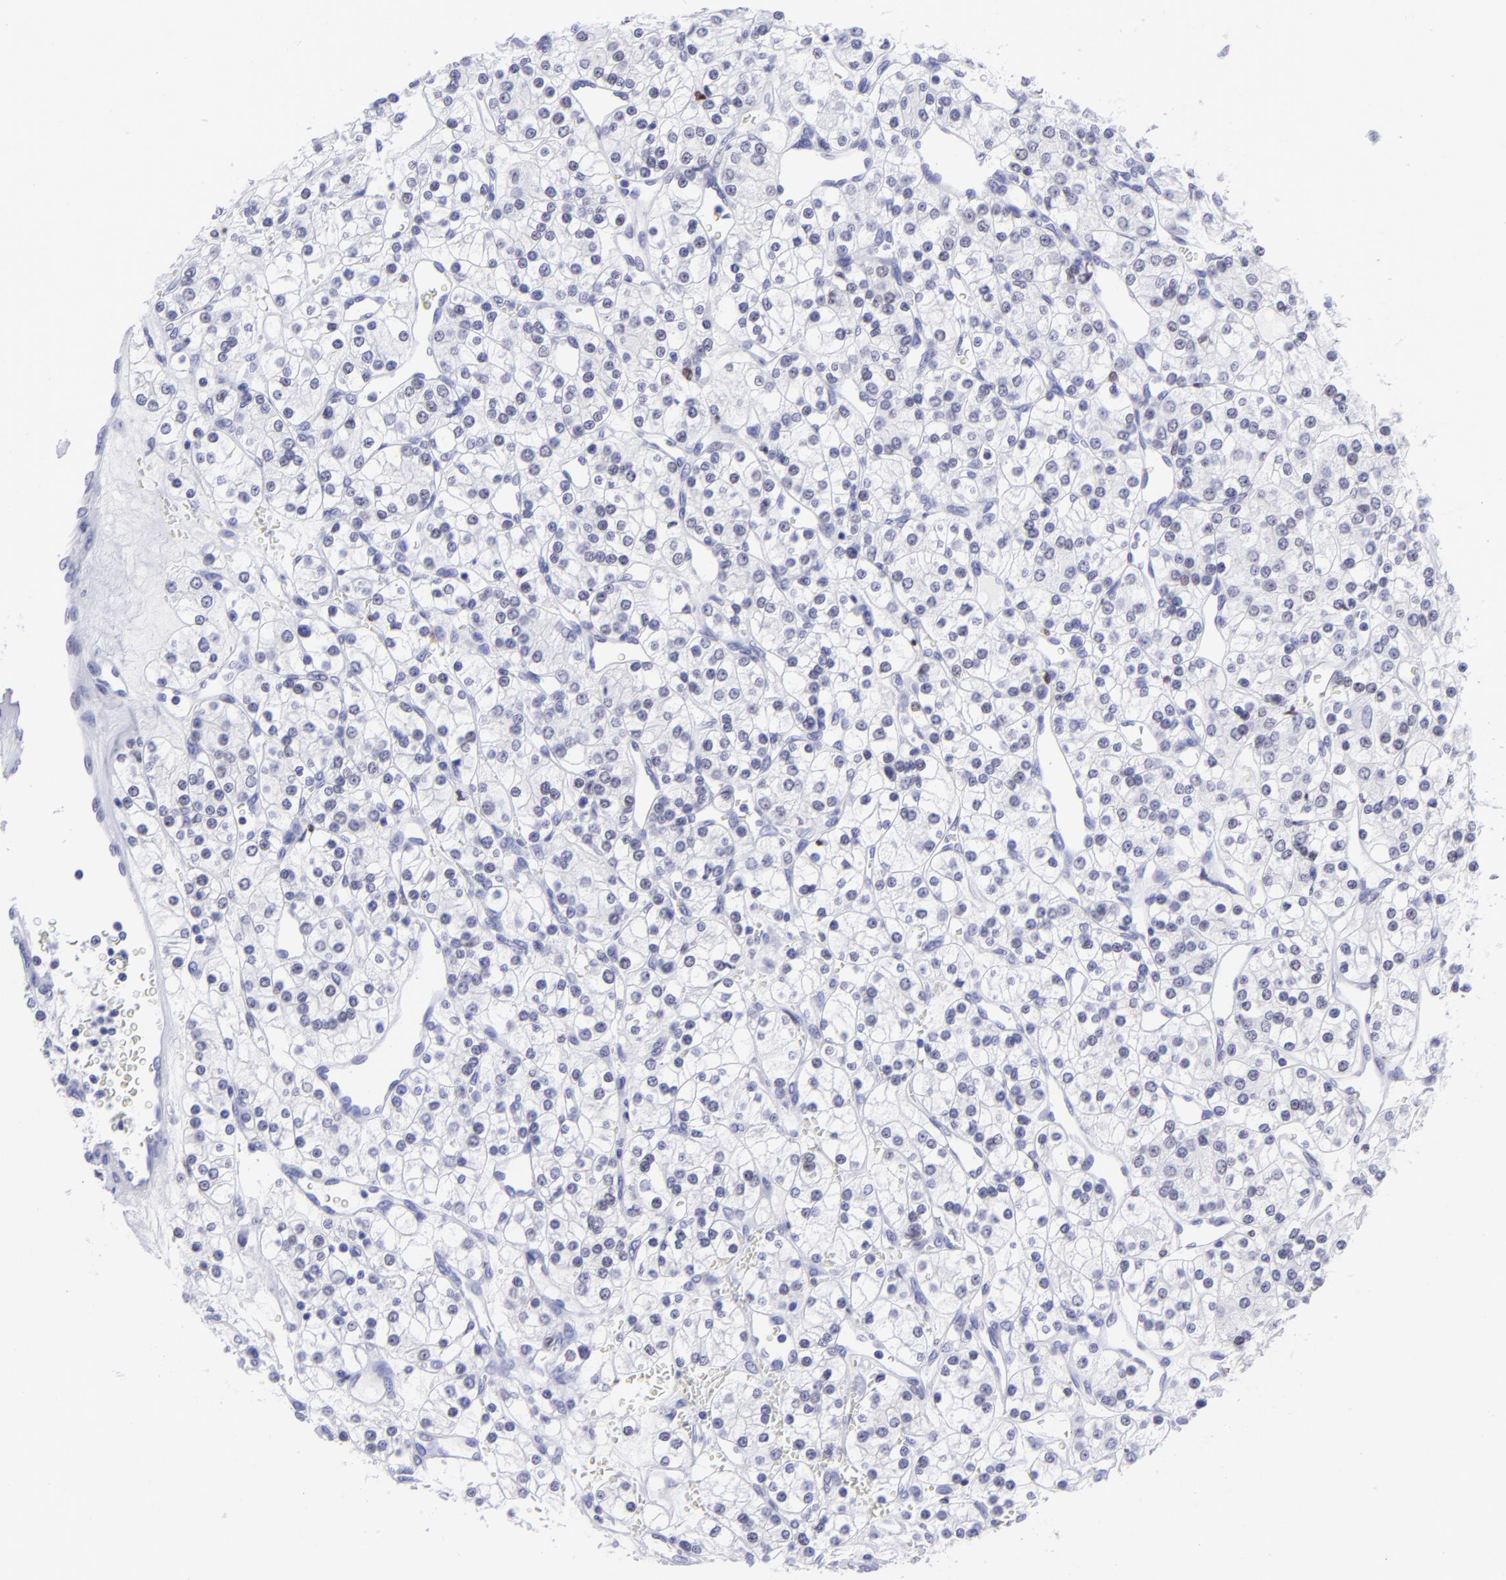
{"staining": {"intensity": "negative", "quantity": "none", "location": "none"}, "tissue": "renal cancer", "cell_type": "Tumor cells", "image_type": "cancer", "snomed": [{"axis": "morphology", "description": "Adenocarcinoma, NOS"}, {"axis": "topography", "description": "Kidney"}], "caption": "Tumor cells show no significant protein positivity in renal adenocarcinoma.", "gene": "MITF", "patient": {"sex": "female", "age": 62}}